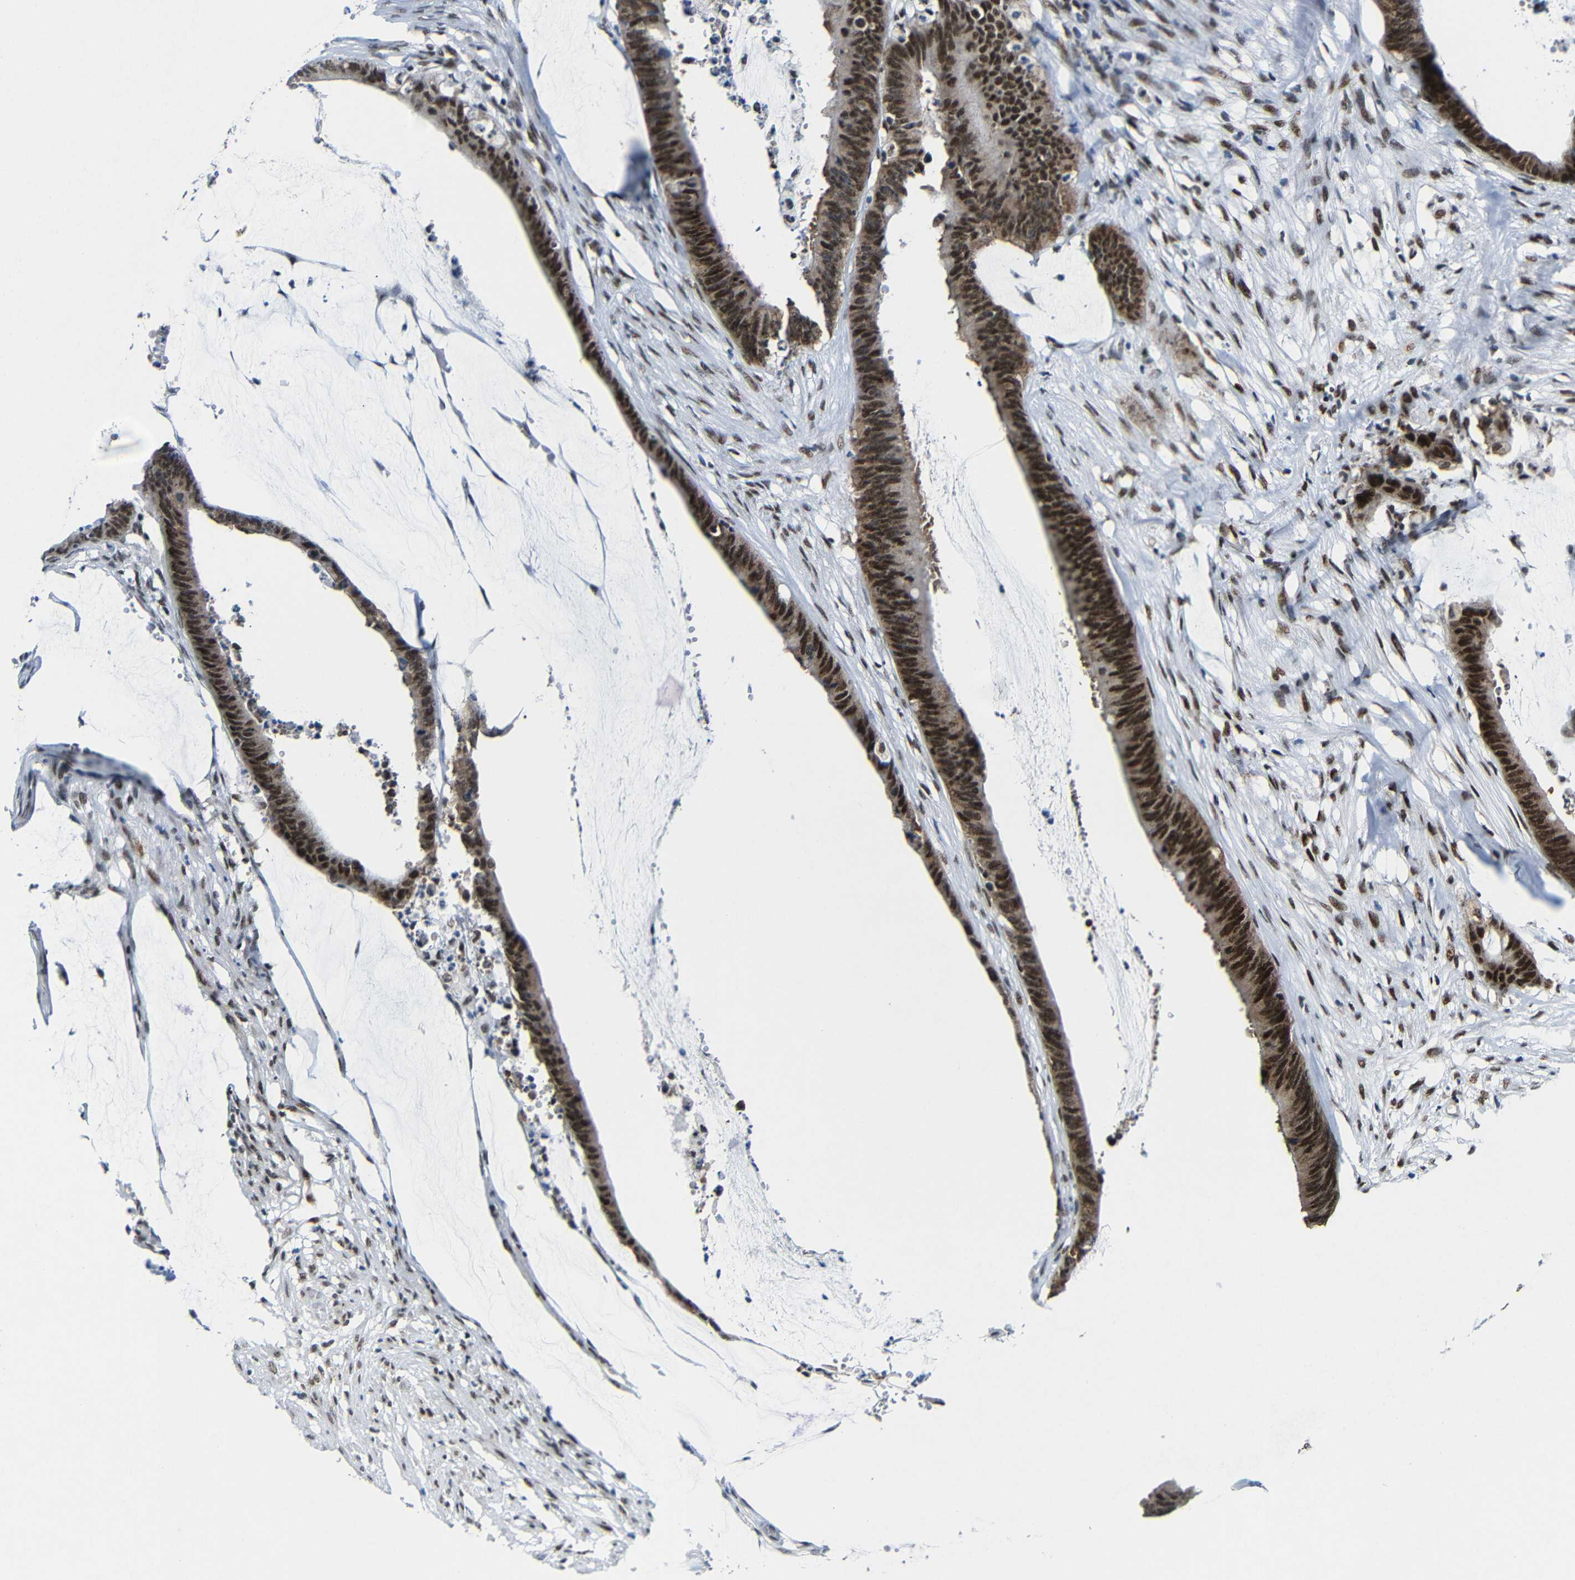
{"staining": {"intensity": "moderate", "quantity": ">75%", "location": "nuclear"}, "tissue": "colorectal cancer", "cell_type": "Tumor cells", "image_type": "cancer", "snomed": [{"axis": "morphology", "description": "Adenocarcinoma, NOS"}, {"axis": "topography", "description": "Rectum"}], "caption": "A histopathology image showing moderate nuclear staining in about >75% of tumor cells in colorectal cancer, as visualized by brown immunohistochemical staining.", "gene": "PTBP1", "patient": {"sex": "female", "age": 66}}